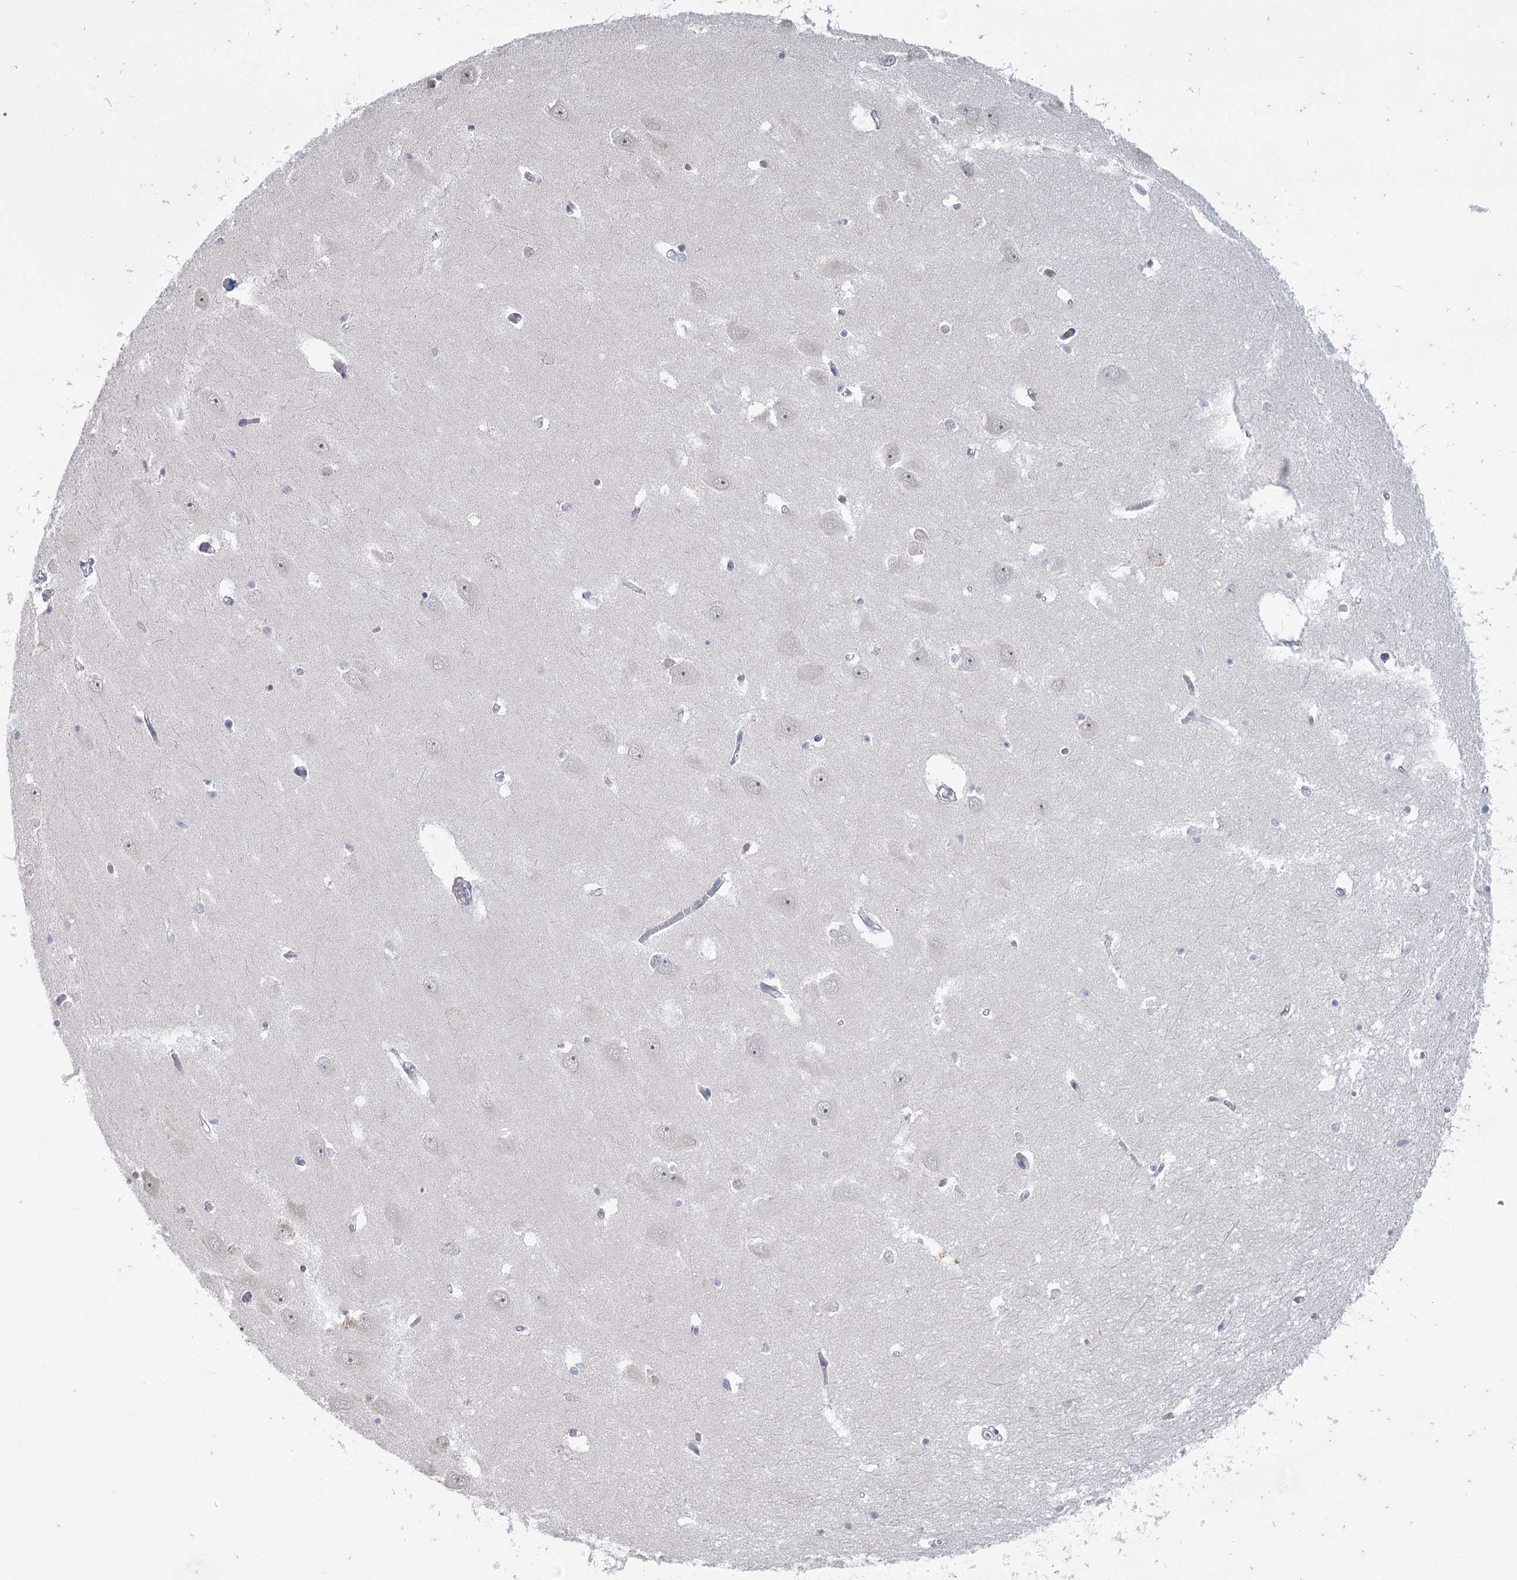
{"staining": {"intensity": "negative", "quantity": "none", "location": "none"}, "tissue": "hippocampus", "cell_type": "Glial cells", "image_type": "normal", "snomed": [{"axis": "morphology", "description": "Normal tissue, NOS"}, {"axis": "topography", "description": "Hippocampus"}], "caption": "Benign hippocampus was stained to show a protein in brown. There is no significant staining in glial cells. (DAB IHC, high magnification).", "gene": "SLC9A3", "patient": {"sex": "male", "age": 70}}